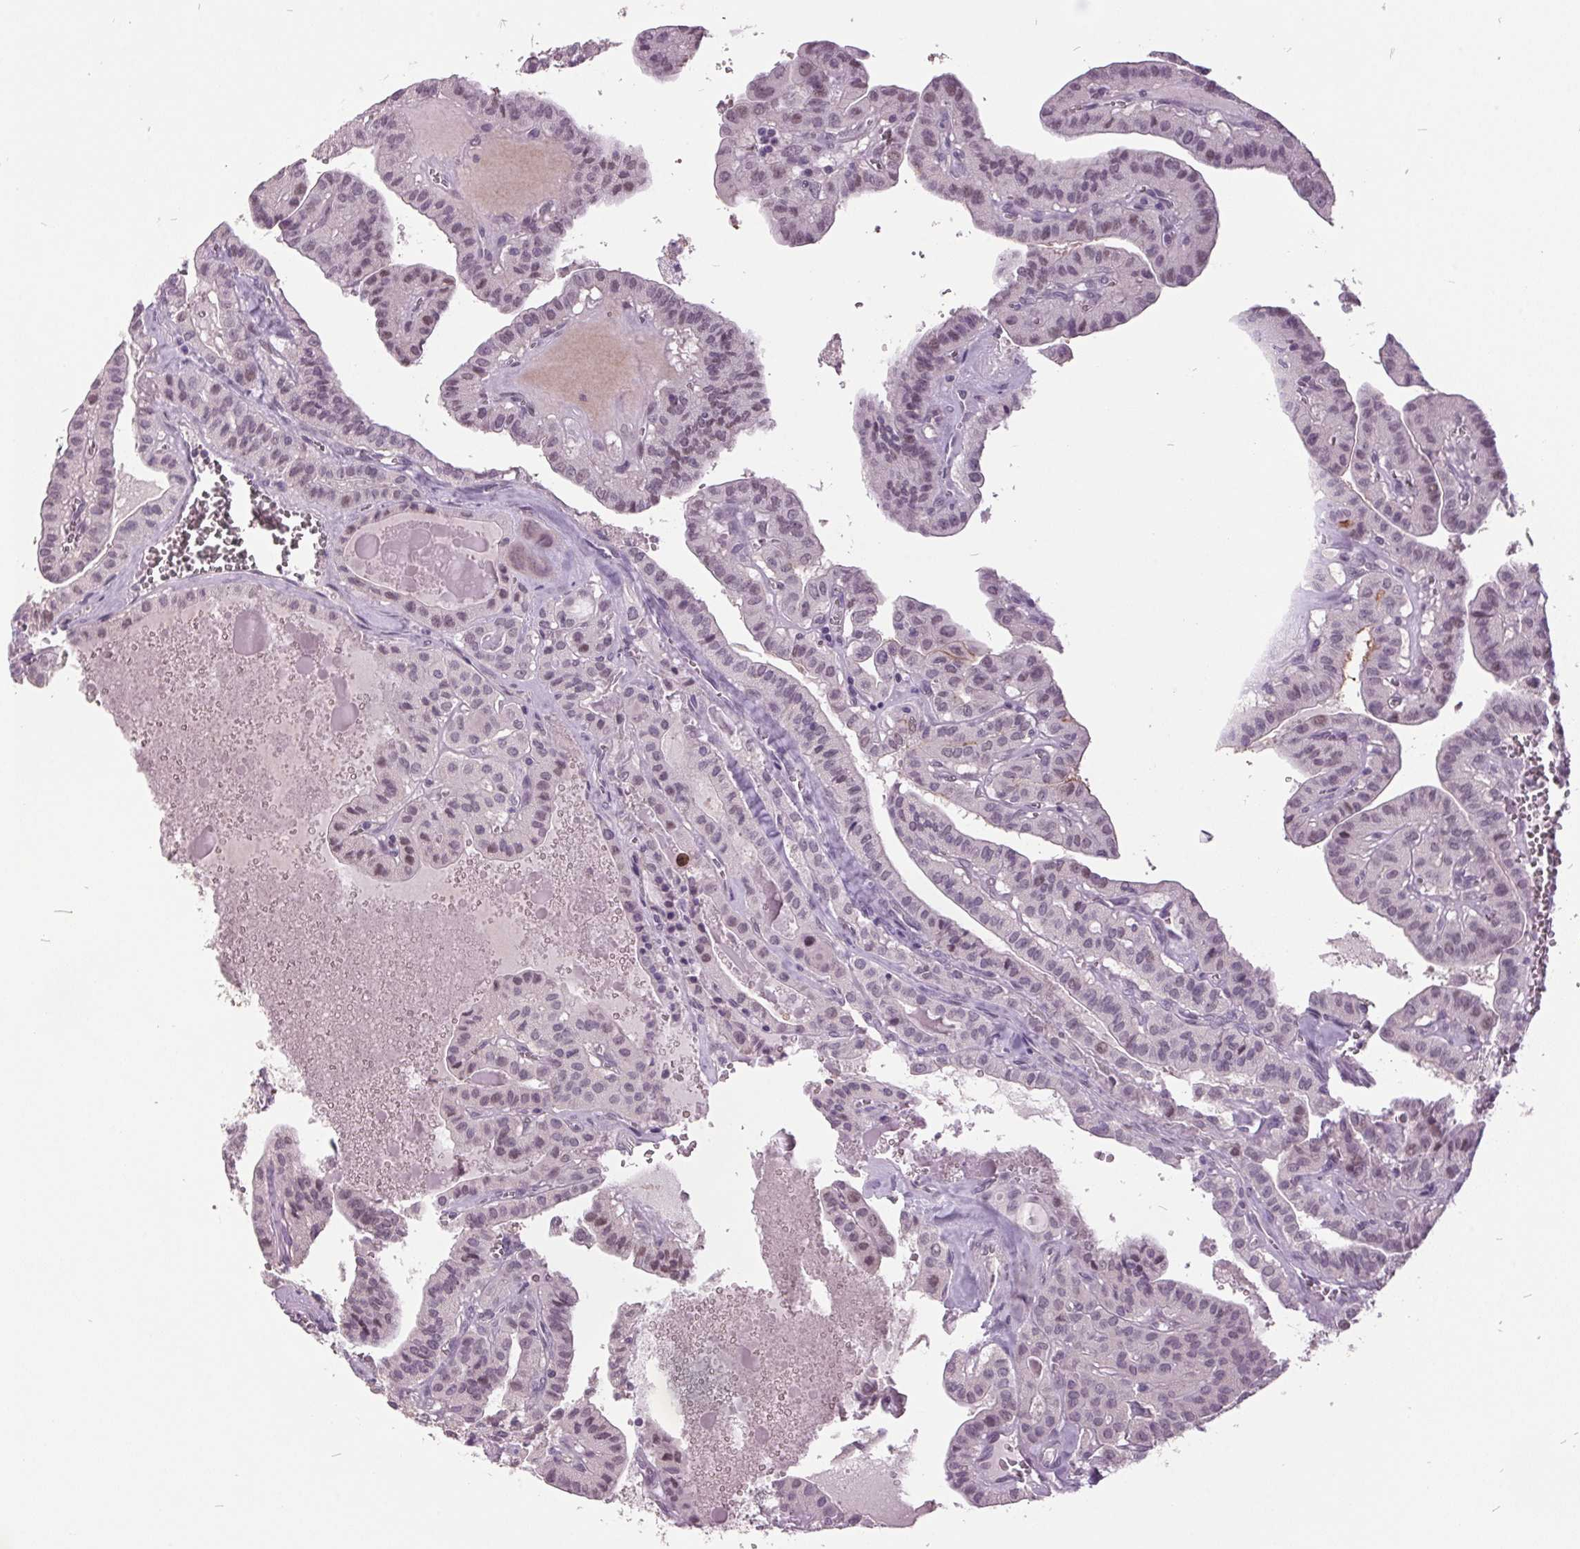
{"staining": {"intensity": "weak", "quantity": "<25%", "location": "nuclear"}, "tissue": "thyroid cancer", "cell_type": "Tumor cells", "image_type": "cancer", "snomed": [{"axis": "morphology", "description": "Papillary adenocarcinoma, NOS"}, {"axis": "topography", "description": "Thyroid gland"}], "caption": "Immunohistochemistry histopathology image of papillary adenocarcinoma (thyroid) stained for a protein (brown), which reveals no staining in tumor cells.", "gene": "C2orf16", "patient": {"sex": "male", "age": 52}}